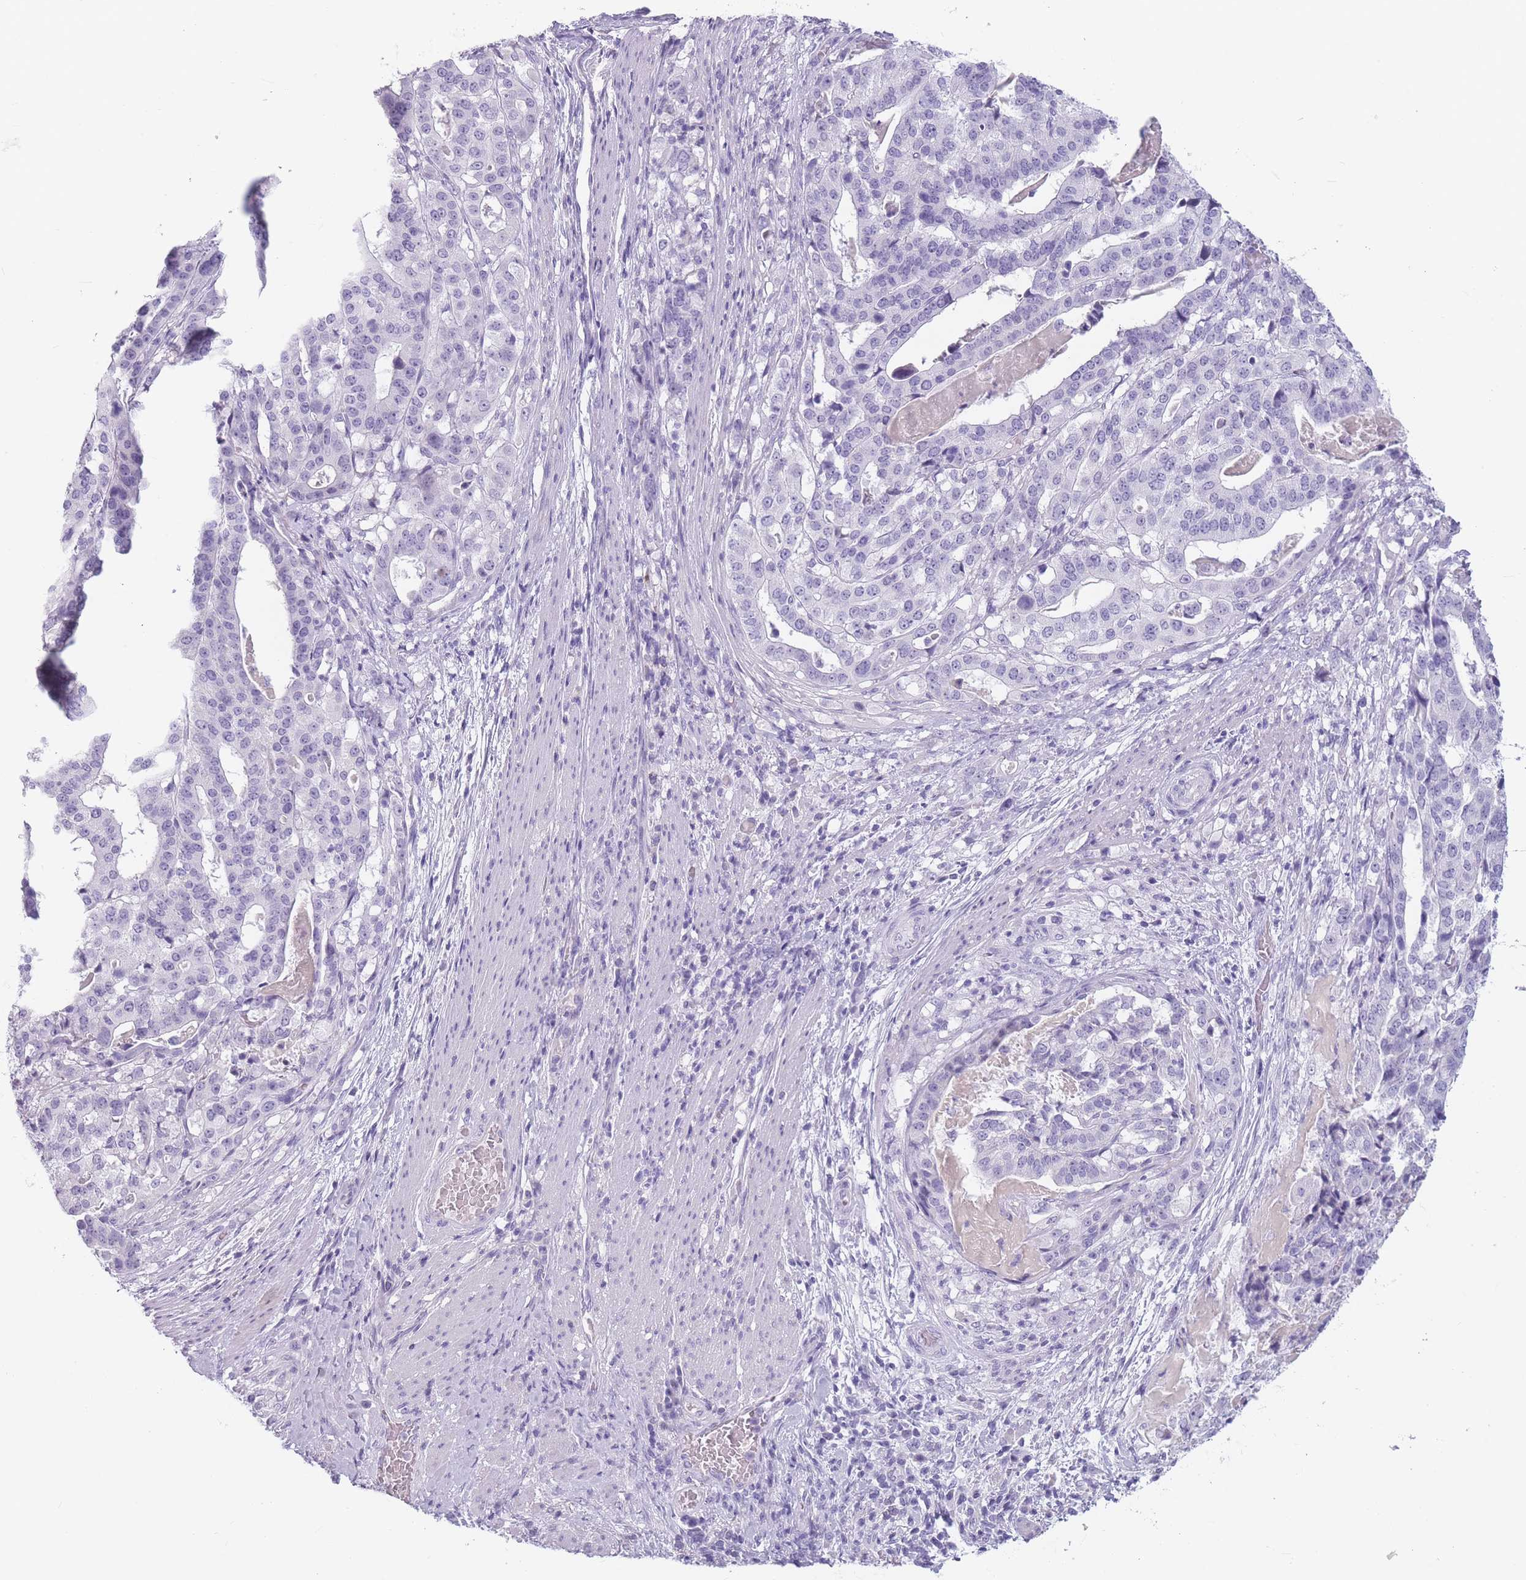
{"staining": {"intensity": "negative", "quantity": "none", "location": "none"}, "tissue": "stomach cancer", "cell_type": "Tumor cells", "image_type": "cancer", "snomed": [{"axis": "morphology", "description": "Adenocarcinoma, NOS"}, {"axis": "topography", "description": "Stomach"}], "caption": "DAB immunohistochemical staining of stomach adenocarcinoma demonstrates no significant positivity in tumor cells.", "gene": "CCNO", "patient": {"sex": "male", "age": 48}}